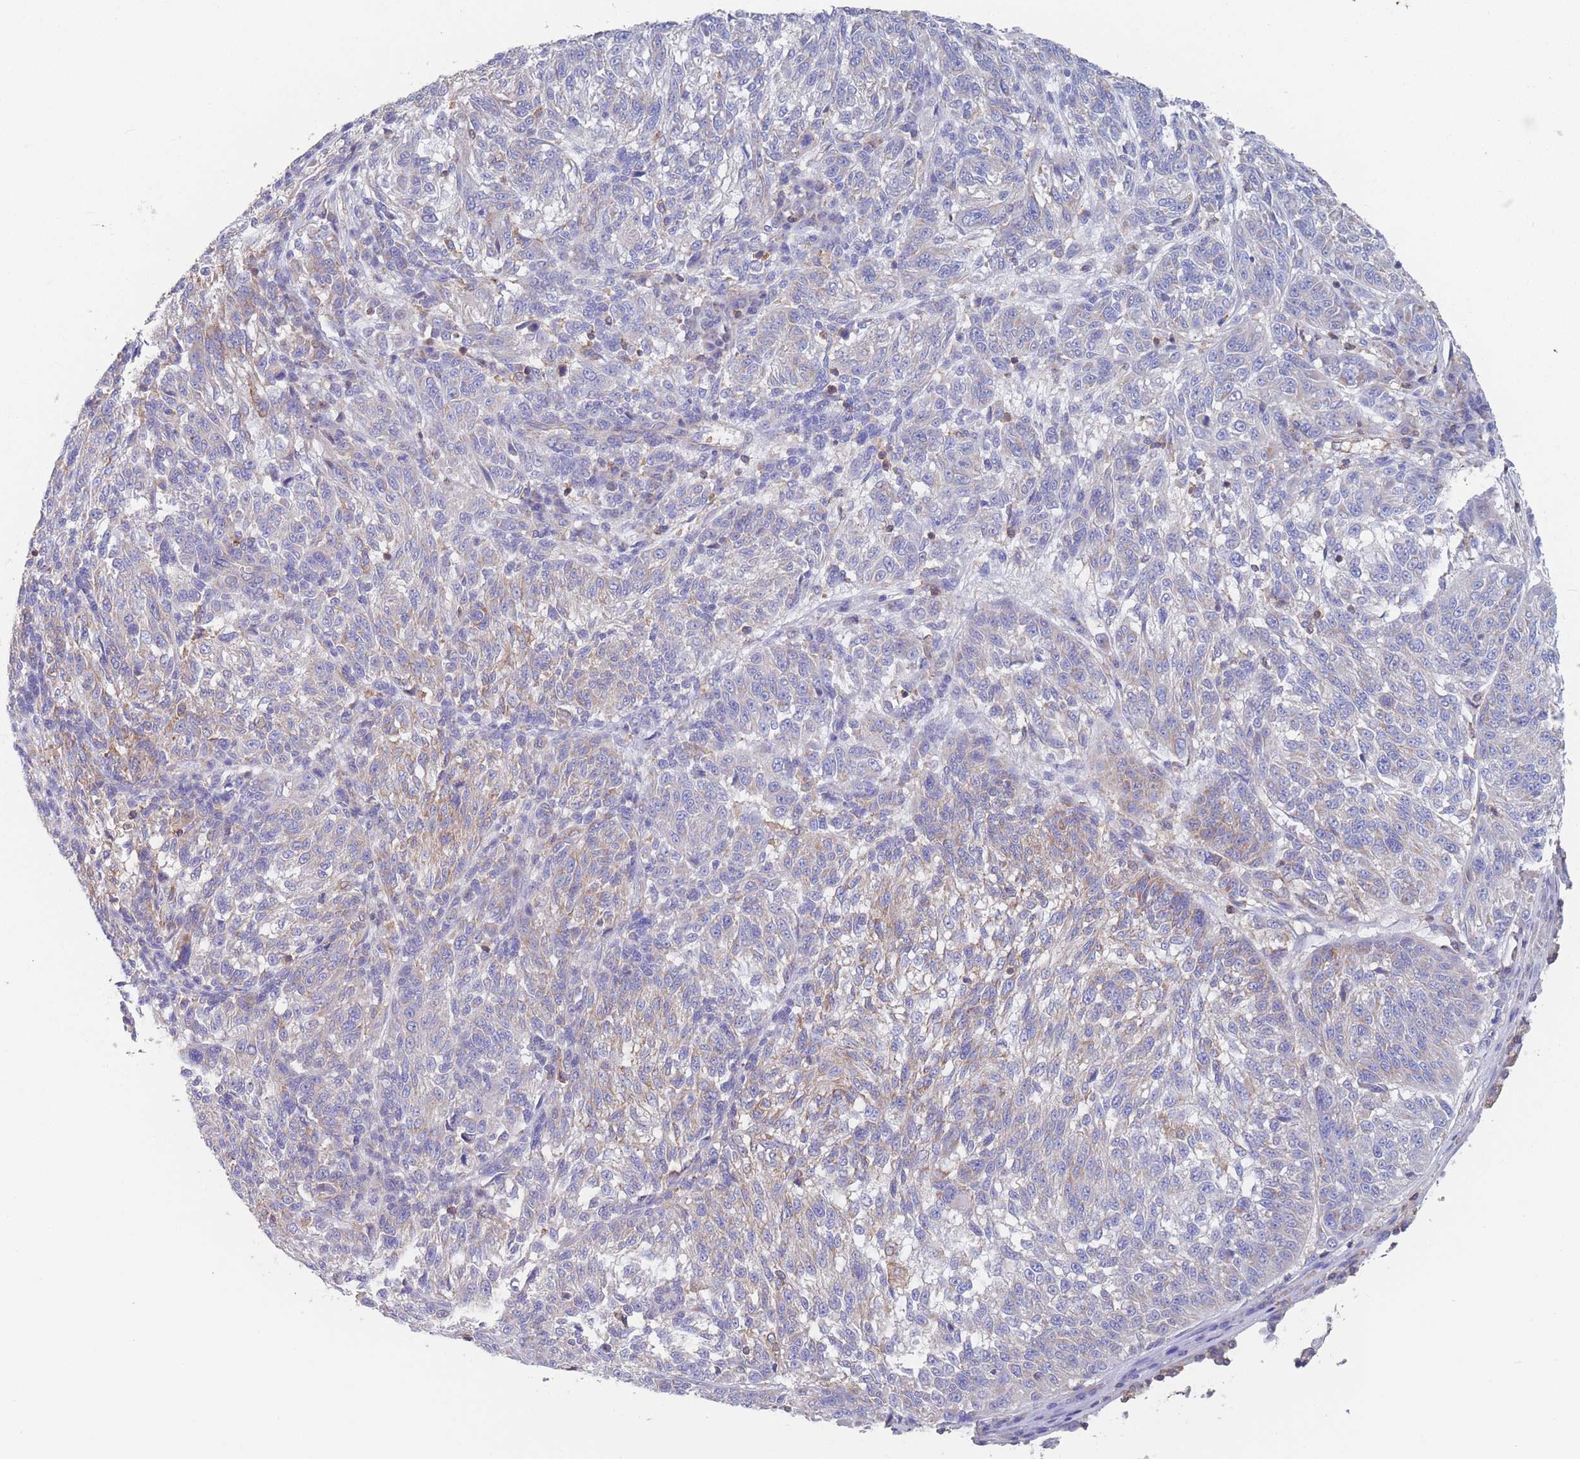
{"staining": {"intensity": "negative", "quantity": "none", "location": "none"}, "tissue": "melanoma", "cell_type": "Tumor cells", "image_type": "cancer", "snomed": [{"axis": "morphology", "description": "Malignant melanoma, NOS"}, {"axis": "topography", "description": "Skin"}], "caption": "IHC histopathology image of human malignant melanoma stained for a protein (brown), which displays no expression in tumor cells.", "gene": "ADH1A", "patient": {"sex": "male", "age": 53}}